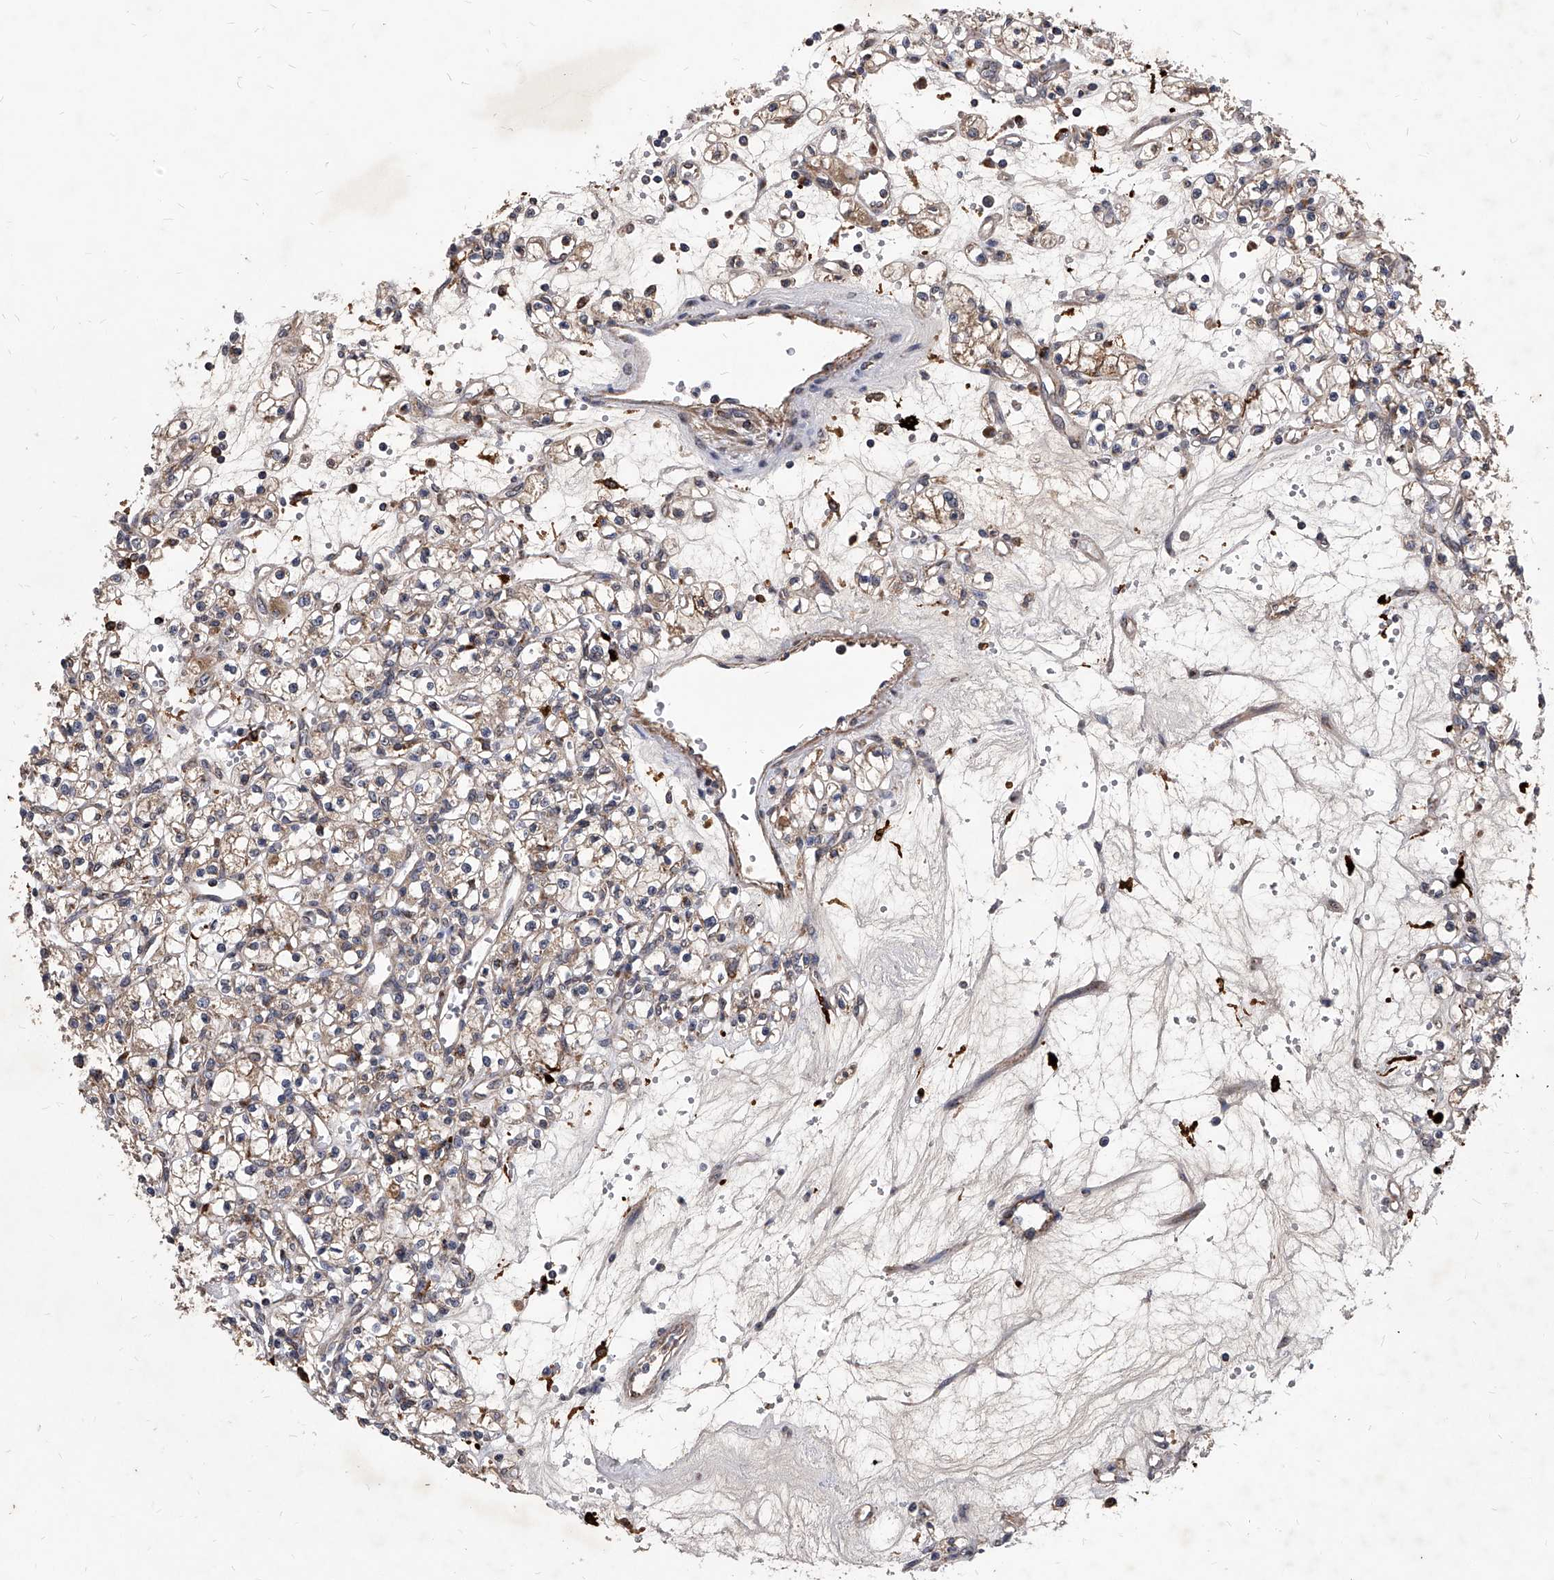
{"staining": {"intensity": "weak", "quantity": "25%-75%", "location": "cytoplasmic/membranous"}, "tissue": "renal cancer", "cell_type": "Tumor cells", "image_type": "cancer", "snomed": [{"axis": "morphology", "description": "Adenocarcinoma, NOS"}, {"axis": "topography", "description": "Kidney"}], "caption": "A low amount of weak cytoplasmic/membranous expression is seen in approximately 25%-75% of tumor cells in renal cancer (adenocarcinoma) tissue.", "gene": "SOBP", "patient": {"sex": "female", "age": 59}}